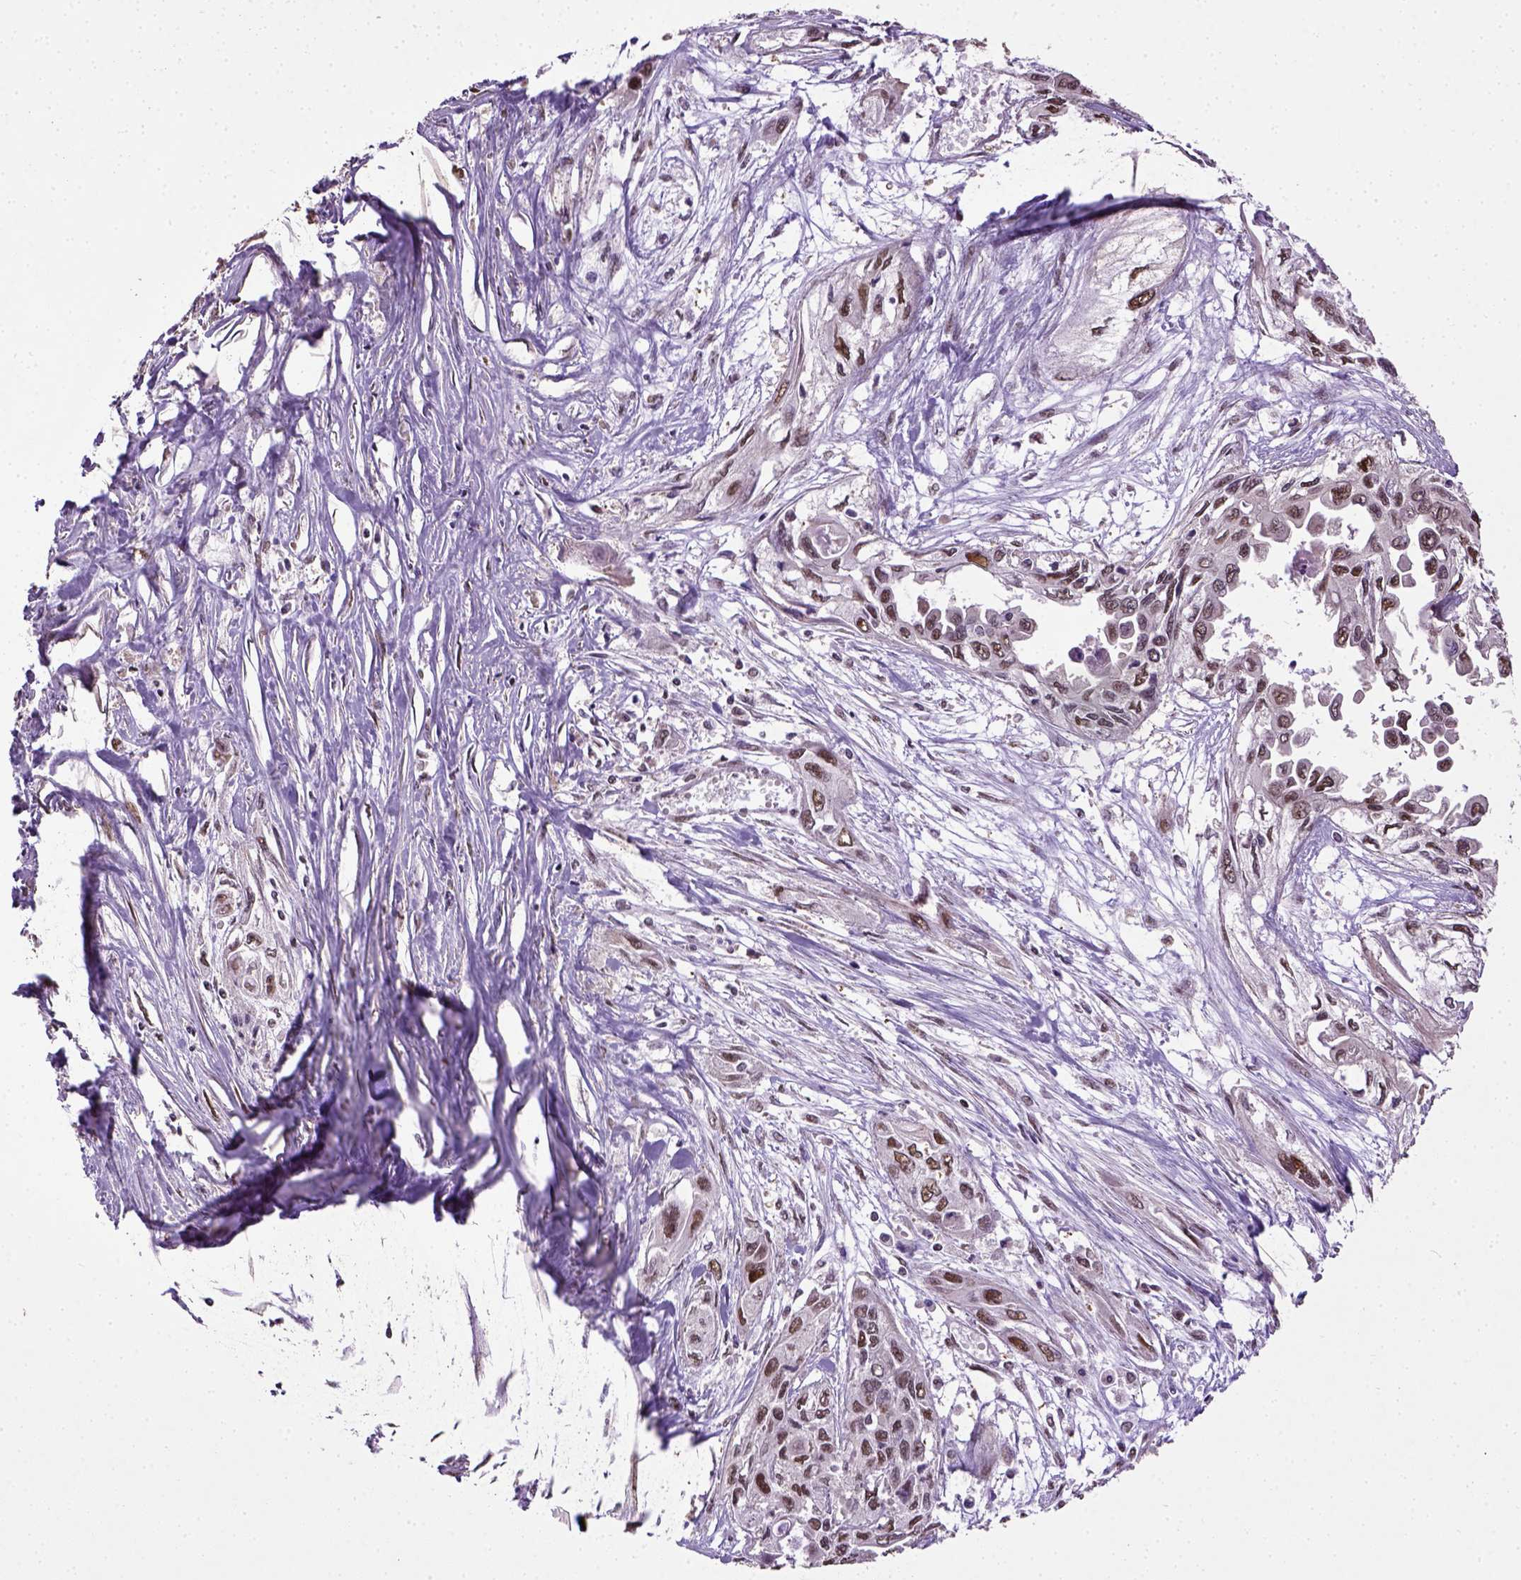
{"staining": {"intensity": "moderate", "quantity": ">75%", "location": "nuclear"}, "tissue": "pancreatic cancer", "cell_type": "Tumor cells", "image_type": "cancer", "snomed": [{"axis": "morphology", "description": "Adenocarcinoma, NOS"}, {"axis": "topography", "description": "Pancreas"}], "caption": "Immunohistochemical staining of adenocarcinoma (pancreatic) demonstrates medium levels of moderate nuclear protein expression in about >75% of tumor cells.", "gene": "UBA3", "patient": {"sex": "female", "age": 55}}